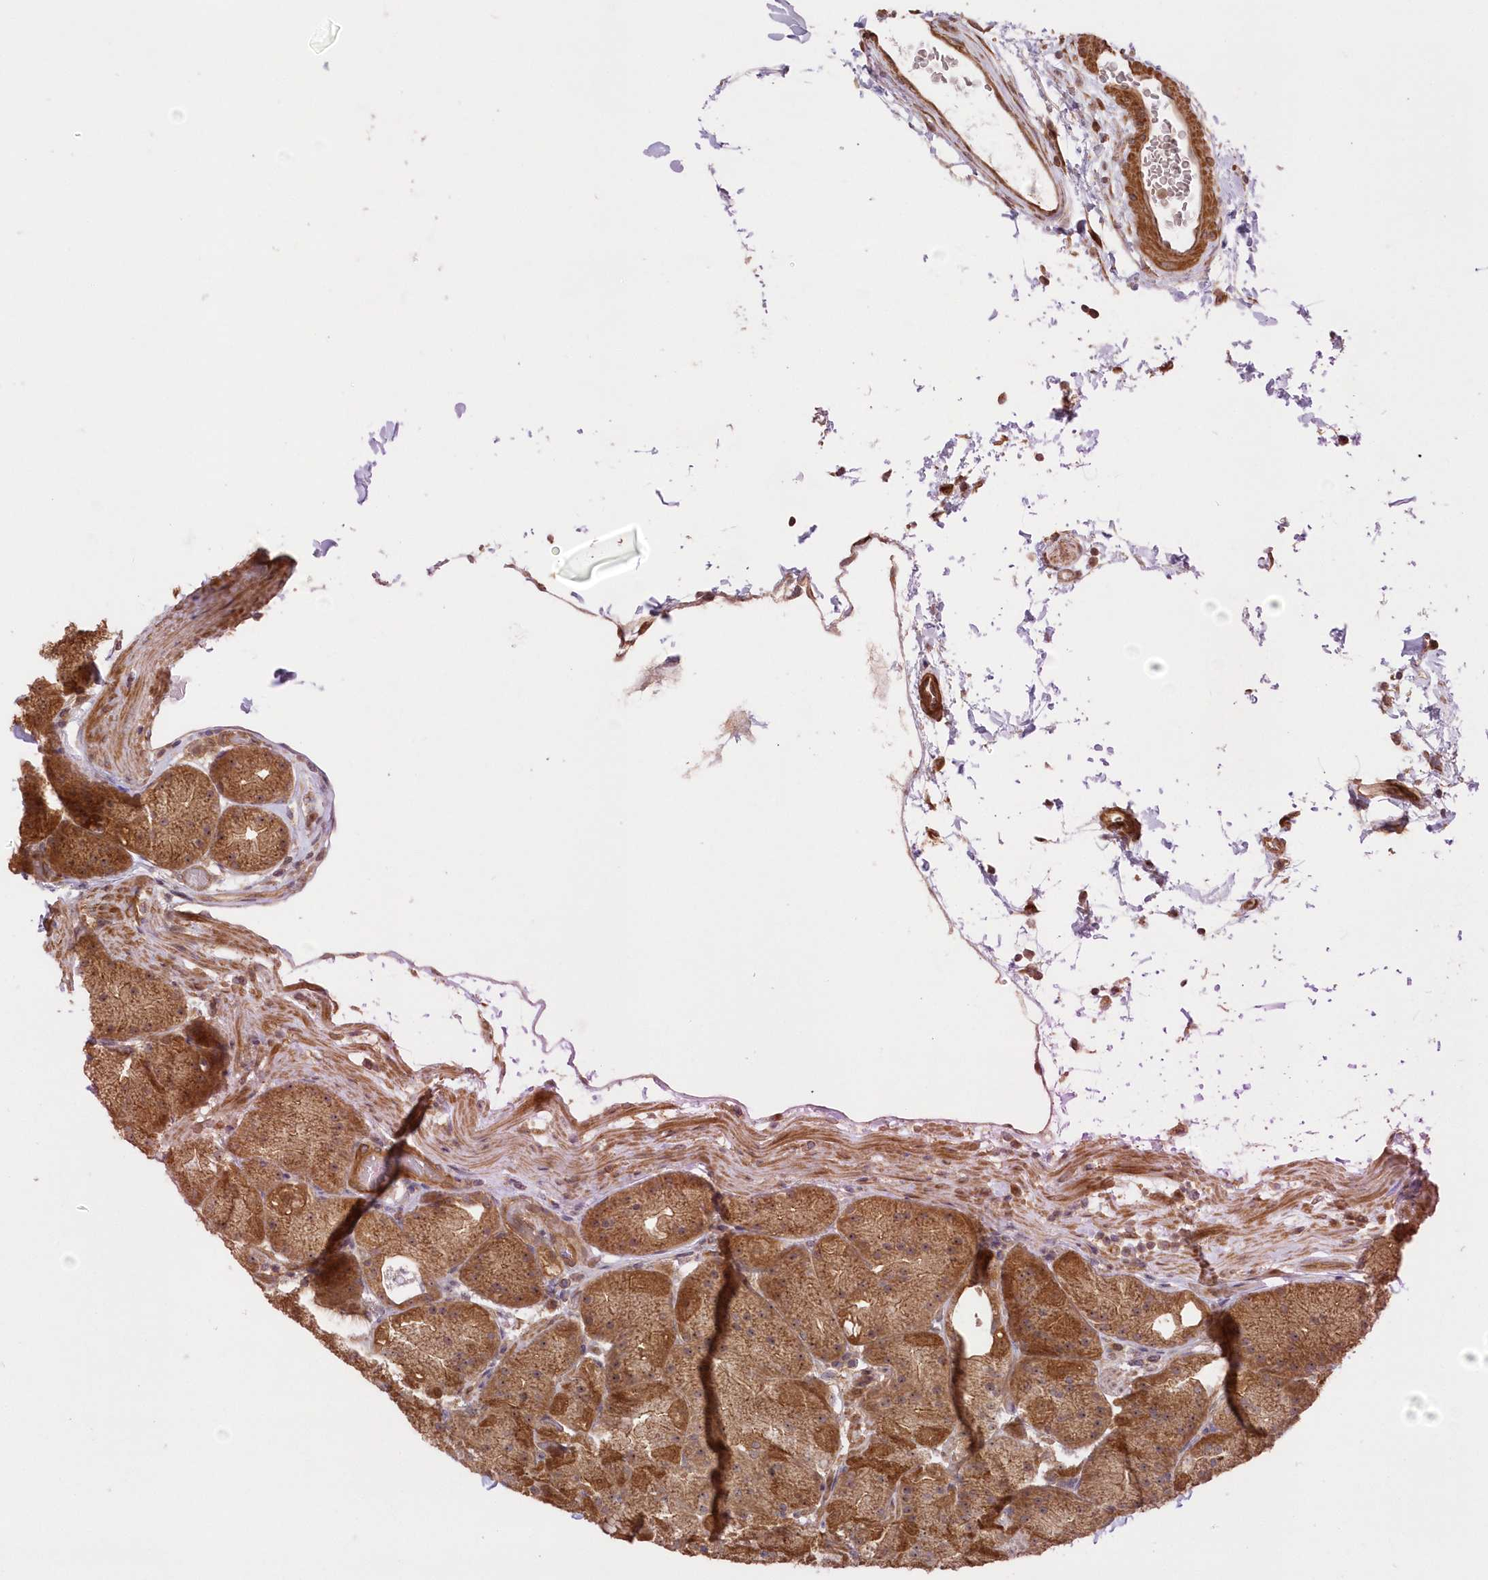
{"staining": {"intensity": "strong", "quantity": ">75%", "location": "cytoplasmic/membranous,nuclear"}, "tissue": "stomach", "cell_type": "Glandular cells", "image_type": "normal", "snomed": [{"axis": "morphology", "description": "Normal tissue, NOS"}, {"axis": "topography", "description": "Stomach, upper"}, {"axis": "topography", "description": "Stomach"}], "caption": "The immunohistochemical stain highlights strong cytoplasmic/membranous,nuclear positivity in glandular cells of normal stomach. (DAB IHC, brown staining for protein, blue staining for nuclei).", "gene": "TBCA", "patient": {"sex": "male", "age": 48}}